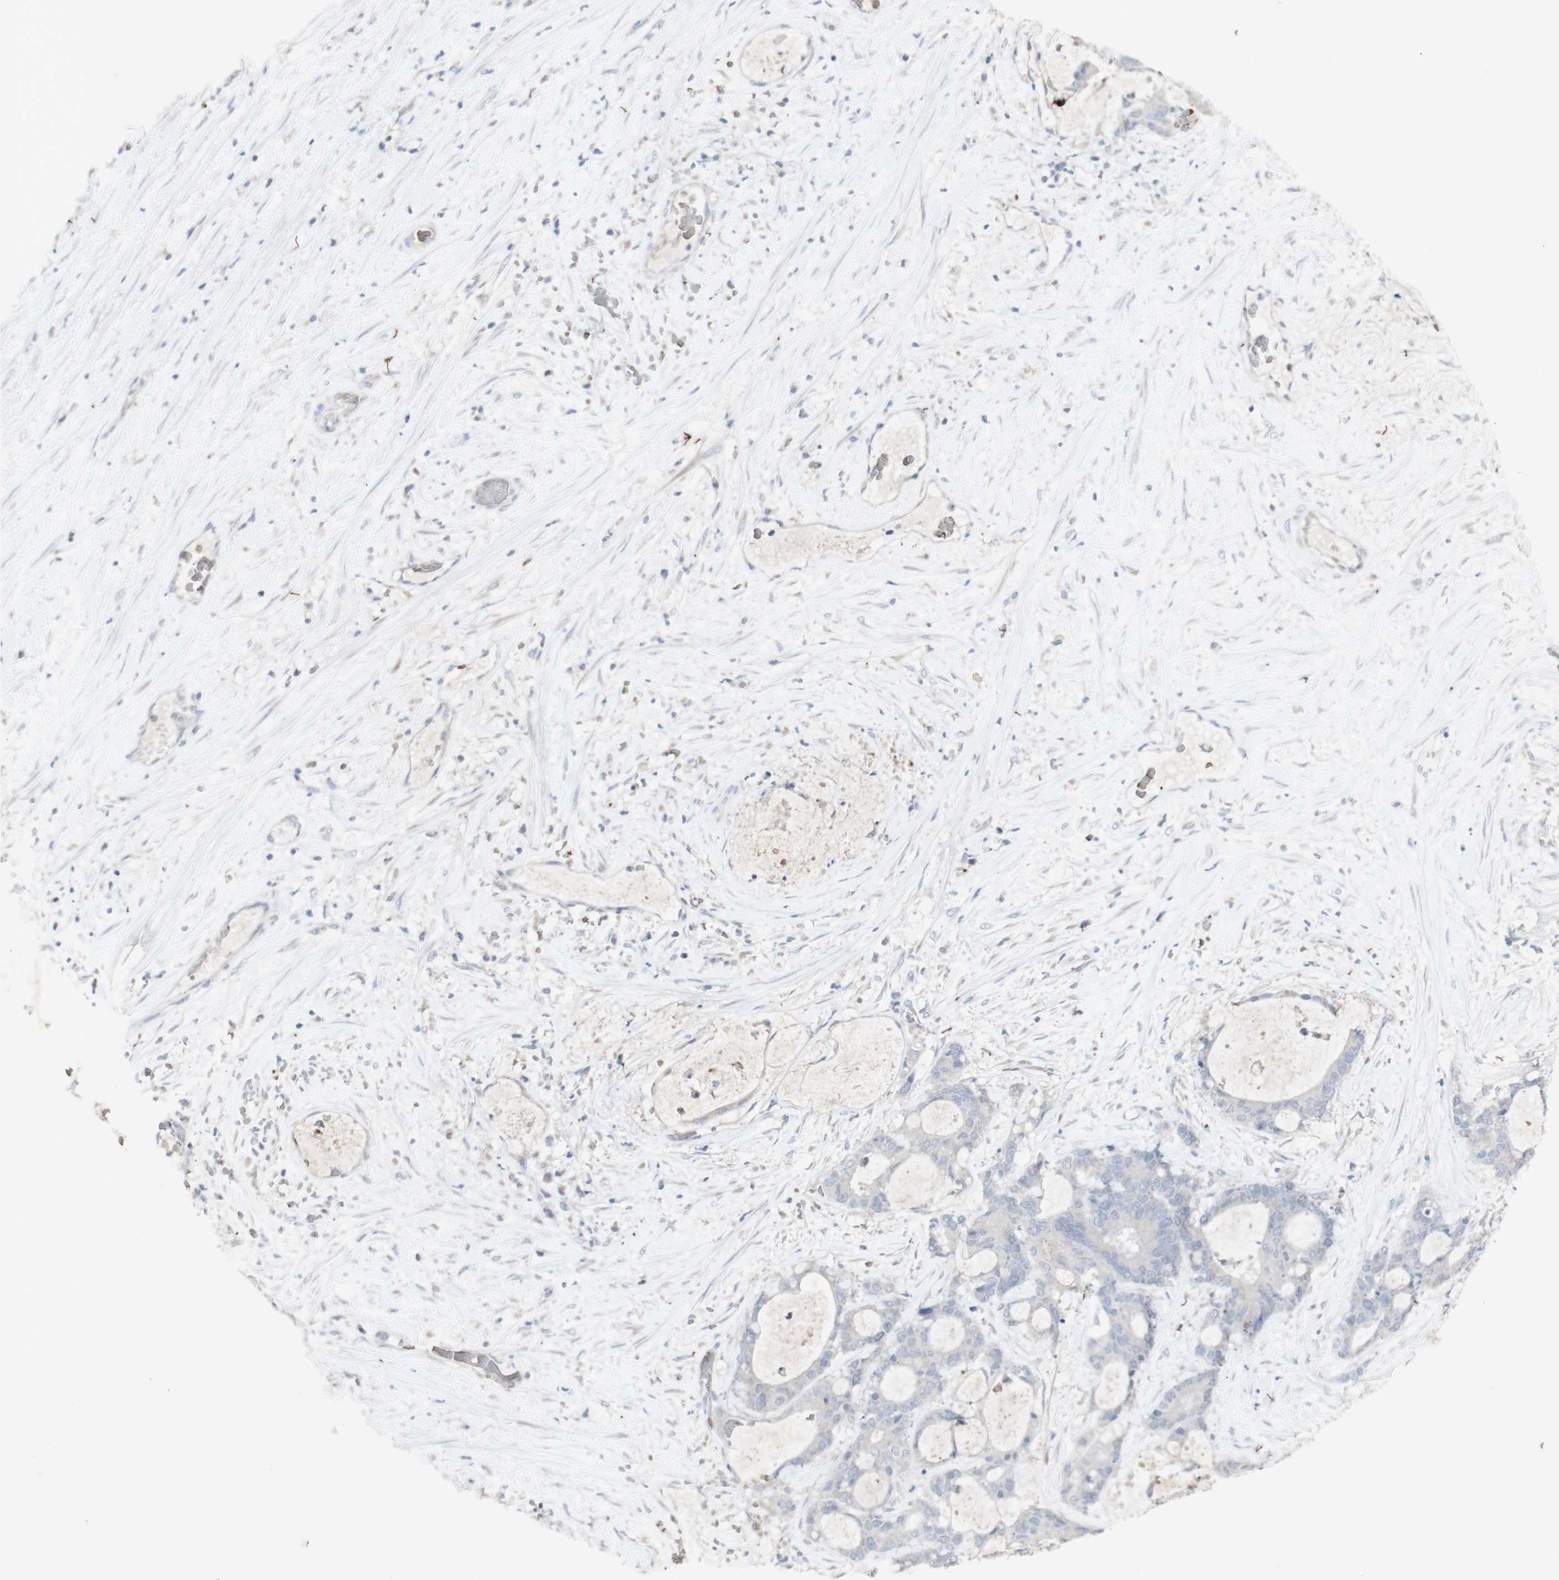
{"staining": {"intensity": "negative", "quantity": "none", "location": "none"}, "tissue": "liver cancer", "cell_type": "Tumor cells", "image_type": "cancer", "snomed": [{"axis": "morphology", "description": "Cholangiocarcinoma"}, {"axis": "topography", "description": "Liver"}], "caption": "There is no significant staining in tumor cells of liver cancer.", "gene": "INS", "patient": {"sex": "female", "age": 73}}